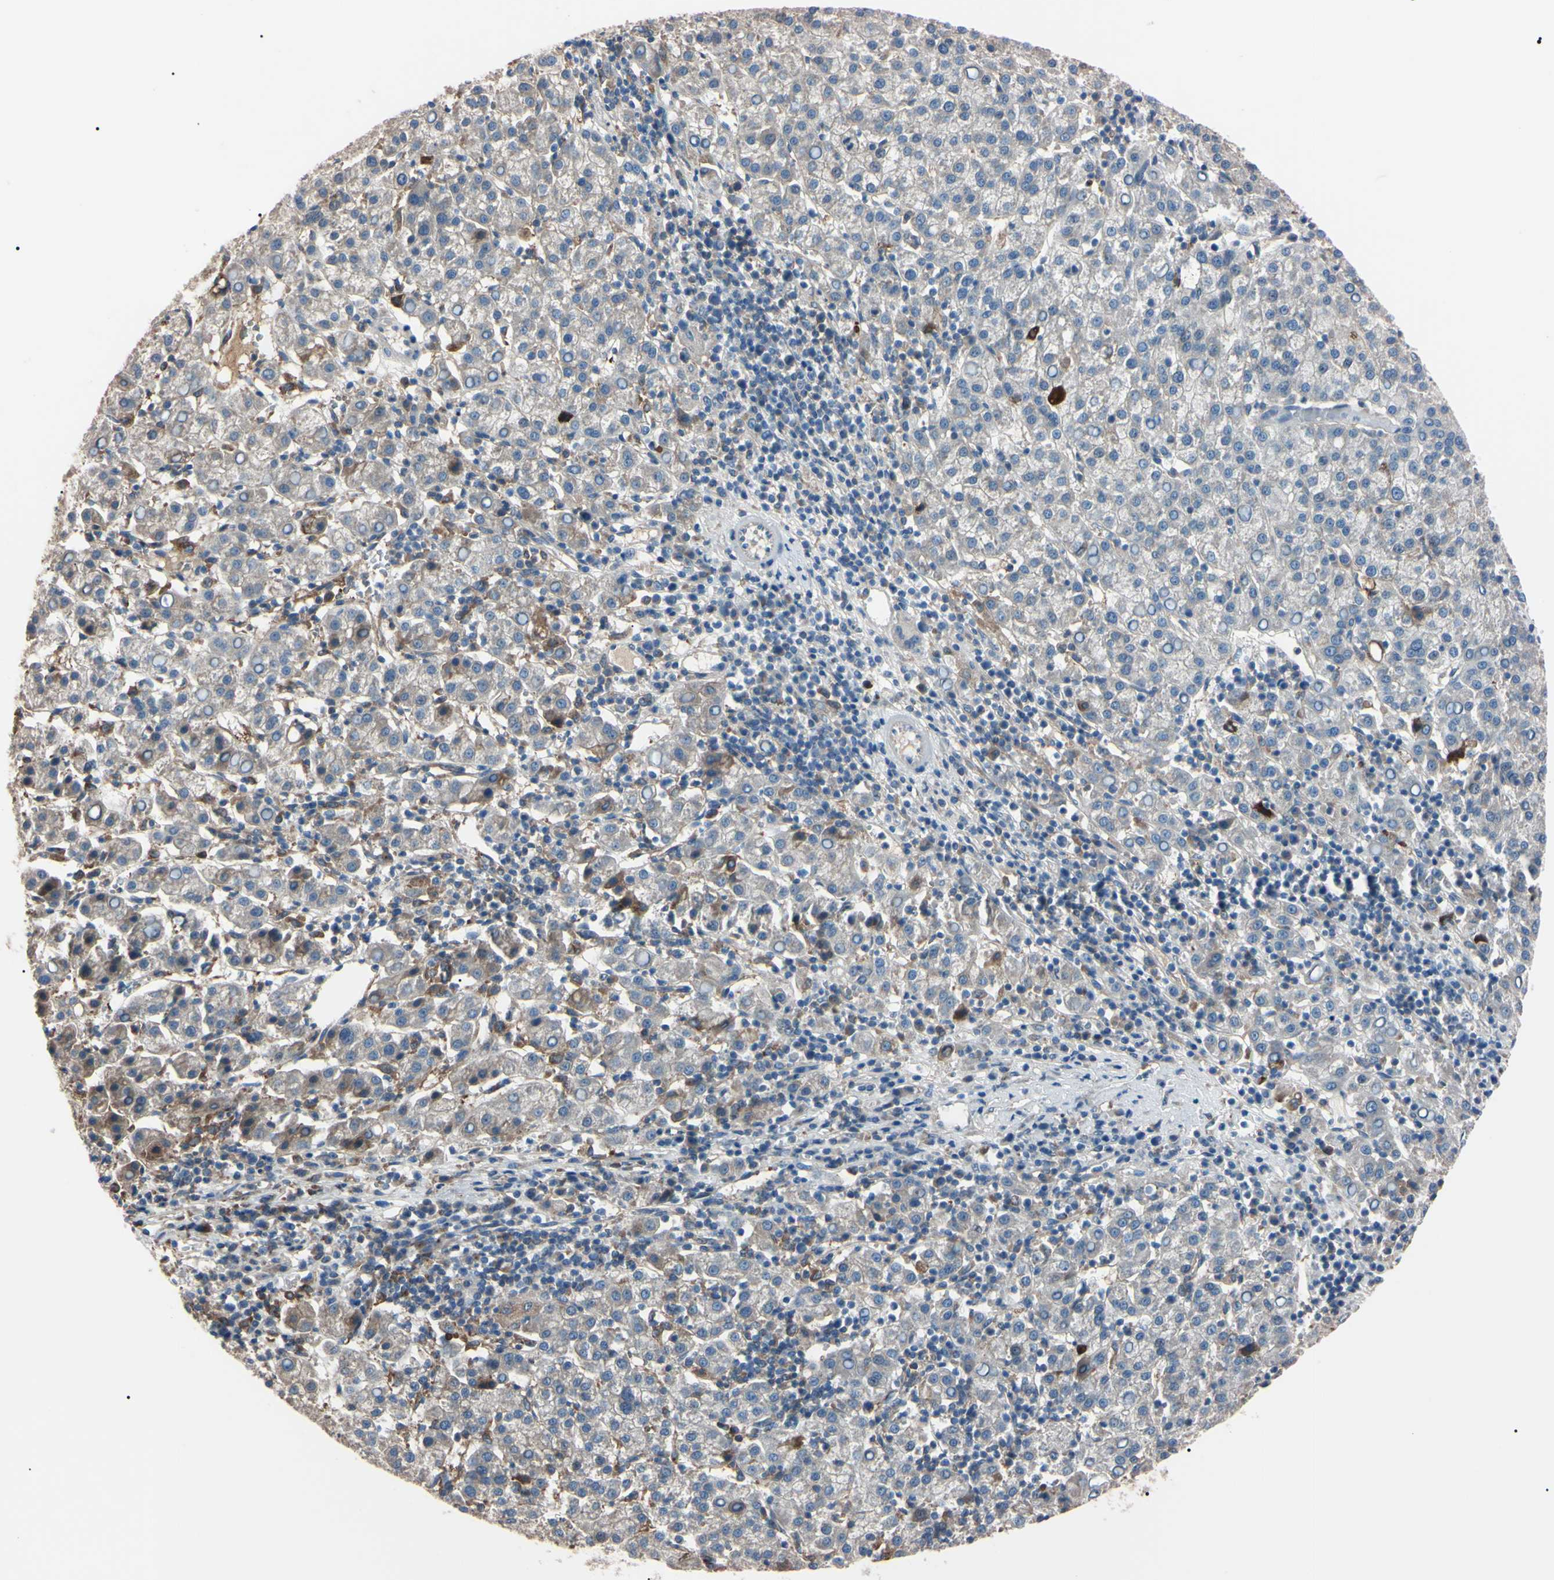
{"staining": {"intensity": "weak", "quantity": "25%-75%", "location": "cytoplasmic/membranous"}, "tissue": "liver cancer", "cell_type": "Tumor cells", "image_type": "cancer", "snomed": [{"axis": "morphology", "description": "Carcinoma, Hepatocellular, NOS"}, {"axis": "topography", "description": "Liver"}], "caption": "An immunohistochemistry micrograph of neoplastic tissue is shown. Protein staining in brown labels weak cytoplasmic/membranous positivity in liver hepatocellular carcinoma within tumor cells.", "gene": "PRKACA", "patient": {"sex": "female", "age": 58}}